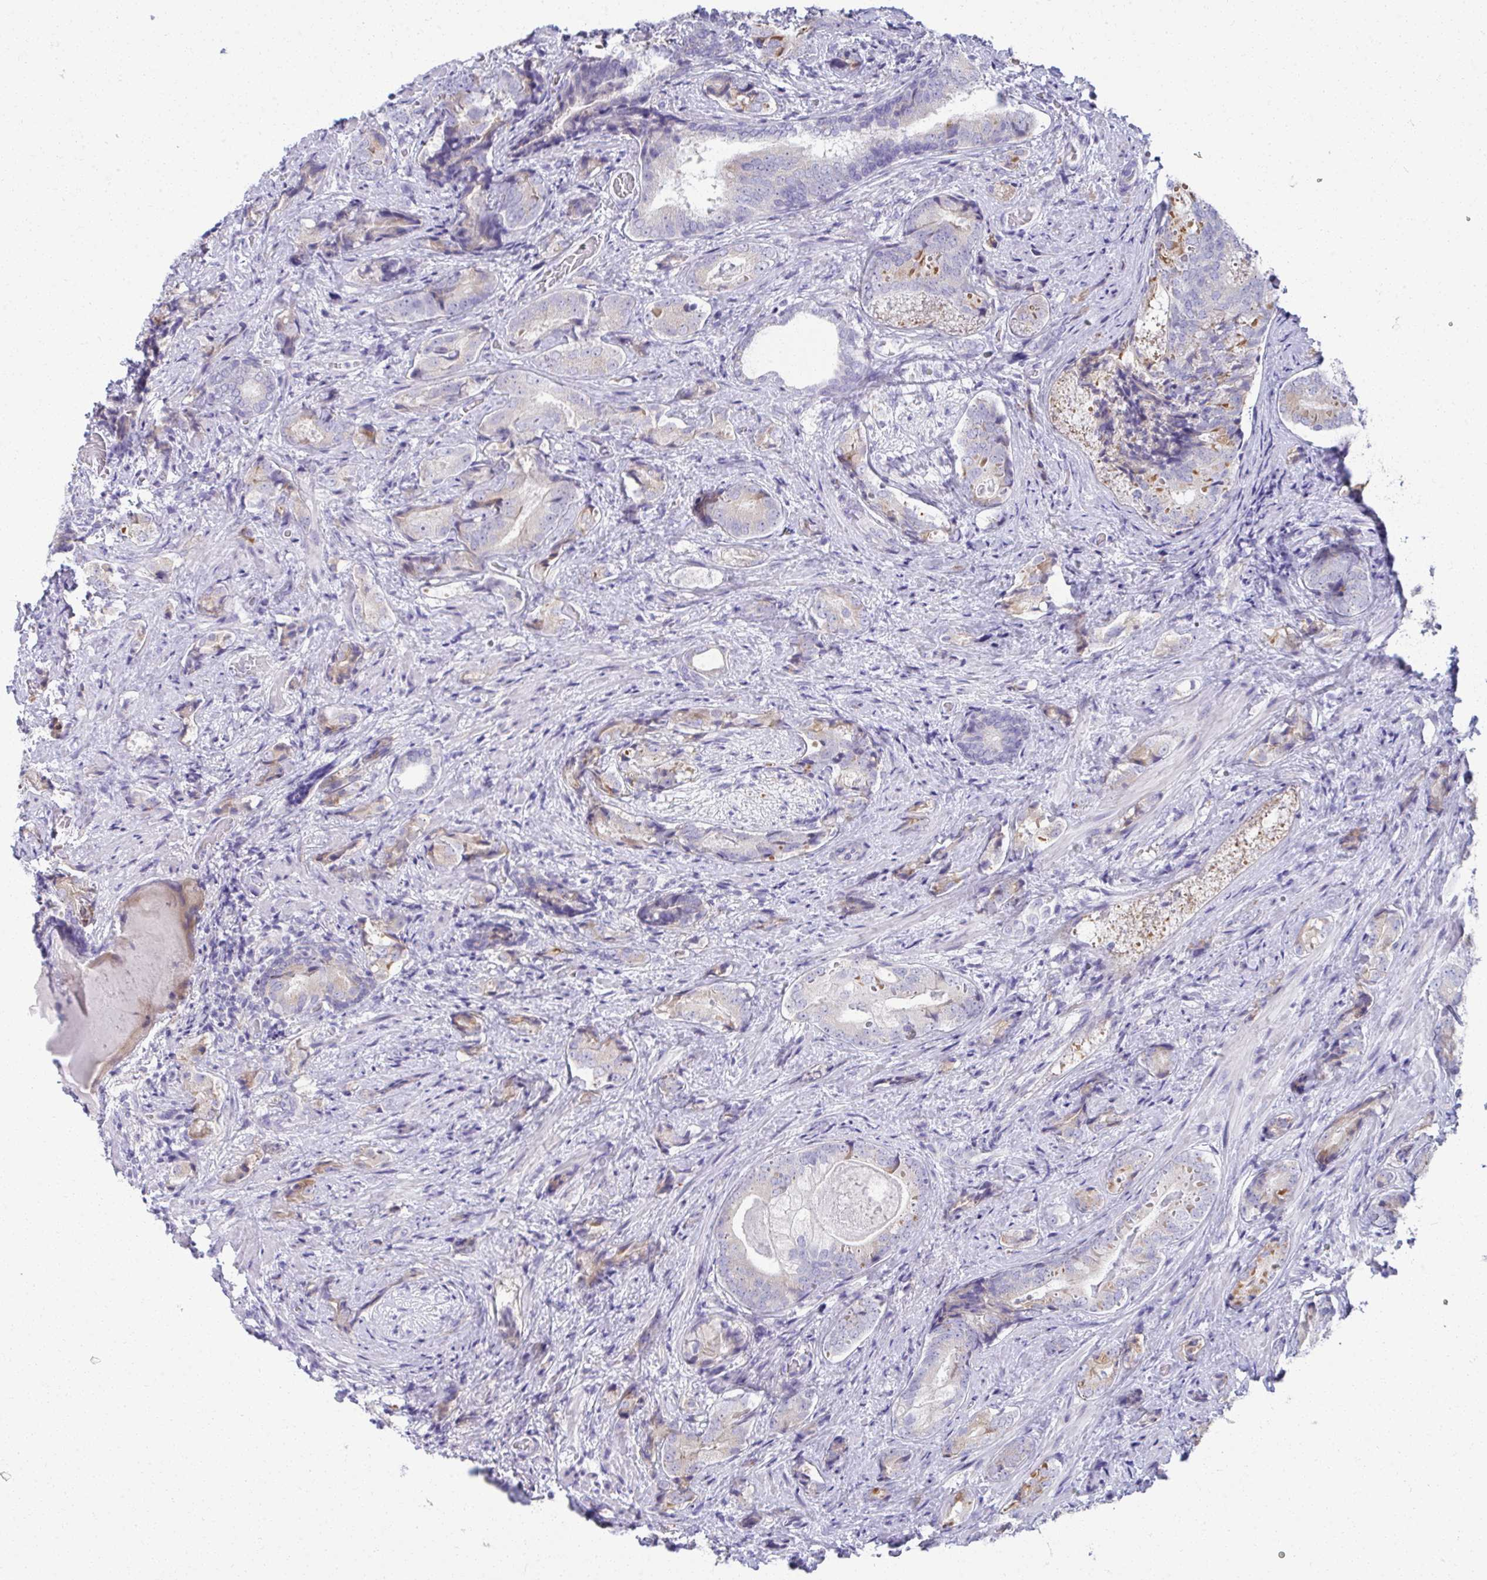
{"staining": {"intensity": "negative", "quantity": "none", "location": "none"}, "tissue": "prostate cancer", "cell_type": "Tumor cells", "image_type": "cancer", "snomed": [{"axis": "morphology", "description": "Adenocarcinoma, High grade"}, {"axis": "topography", "description": "Prostate"}], "caption": "The histopathology image exhibits no significant positivity in tumor cells of prostate high-grade adenocarcinoma.", "gene": "FASLG", "patient": {"sex": "male", "age": 62}}